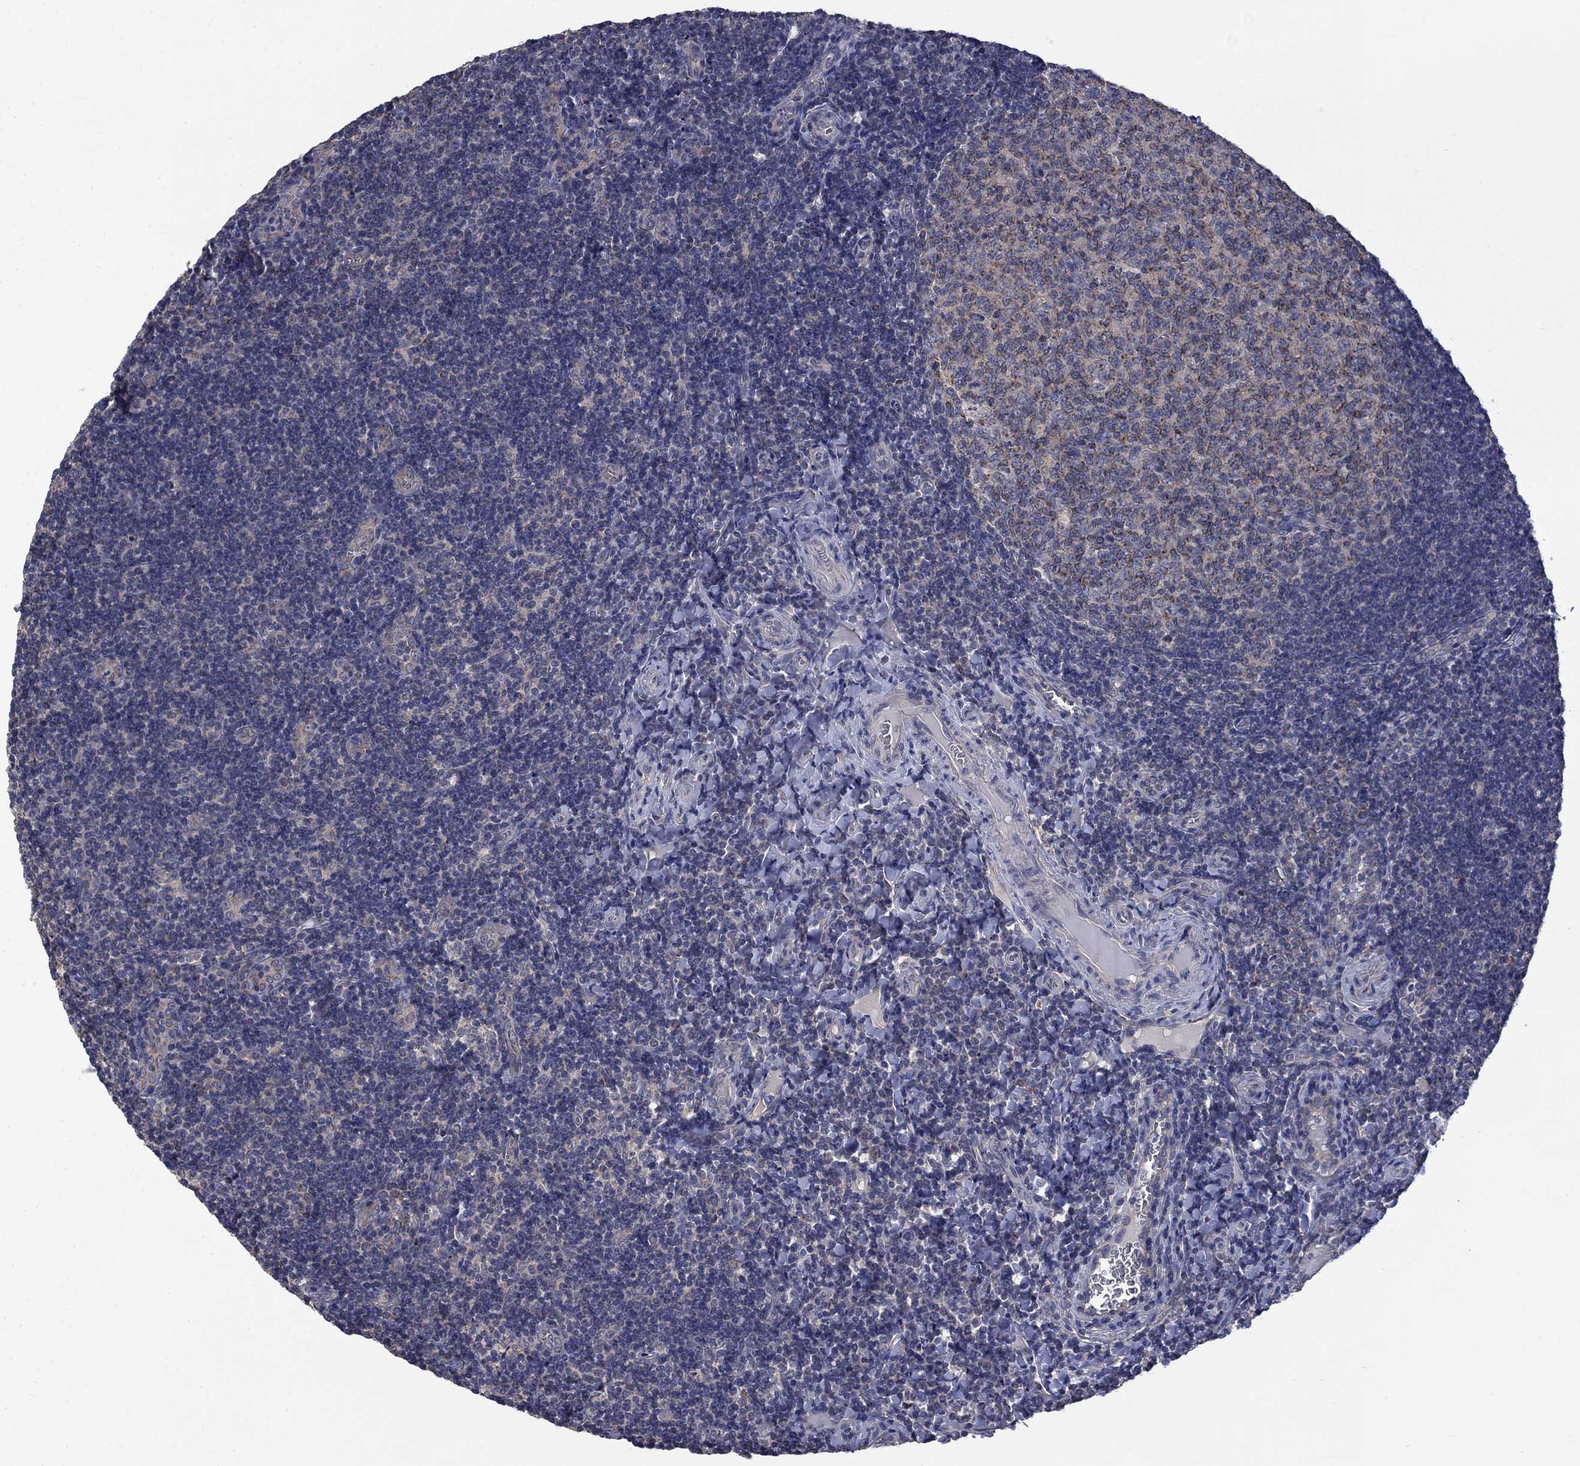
{"staining": {"intensity": "strong", "quantity": "25%-75%", "location": "cytoplasmic/membranous"}, "tissue": "tonsil", "cell_type": "Germinal center cells", "image_type": "normal", "snomed": [{"axis": "morphology", "description": "Normal tissue, NOS"}, {"axis": "morphology", "description": "Inflammation, NOS"}, {"axis": "topography", "description": "Tonsil"}], "caption": "Immunohistochemistry (IHC) photomicrograph of benign tonsil: human tonsil stained using IHC exhibits high levels of strong protein expression localized specifically in the cytoplasmic/membranous of germinal center cells, appearing as a cytoplasmic/membranous brown color.", "gene": "HSPA12A", "patient": {"sex": "female", "age": 31}}